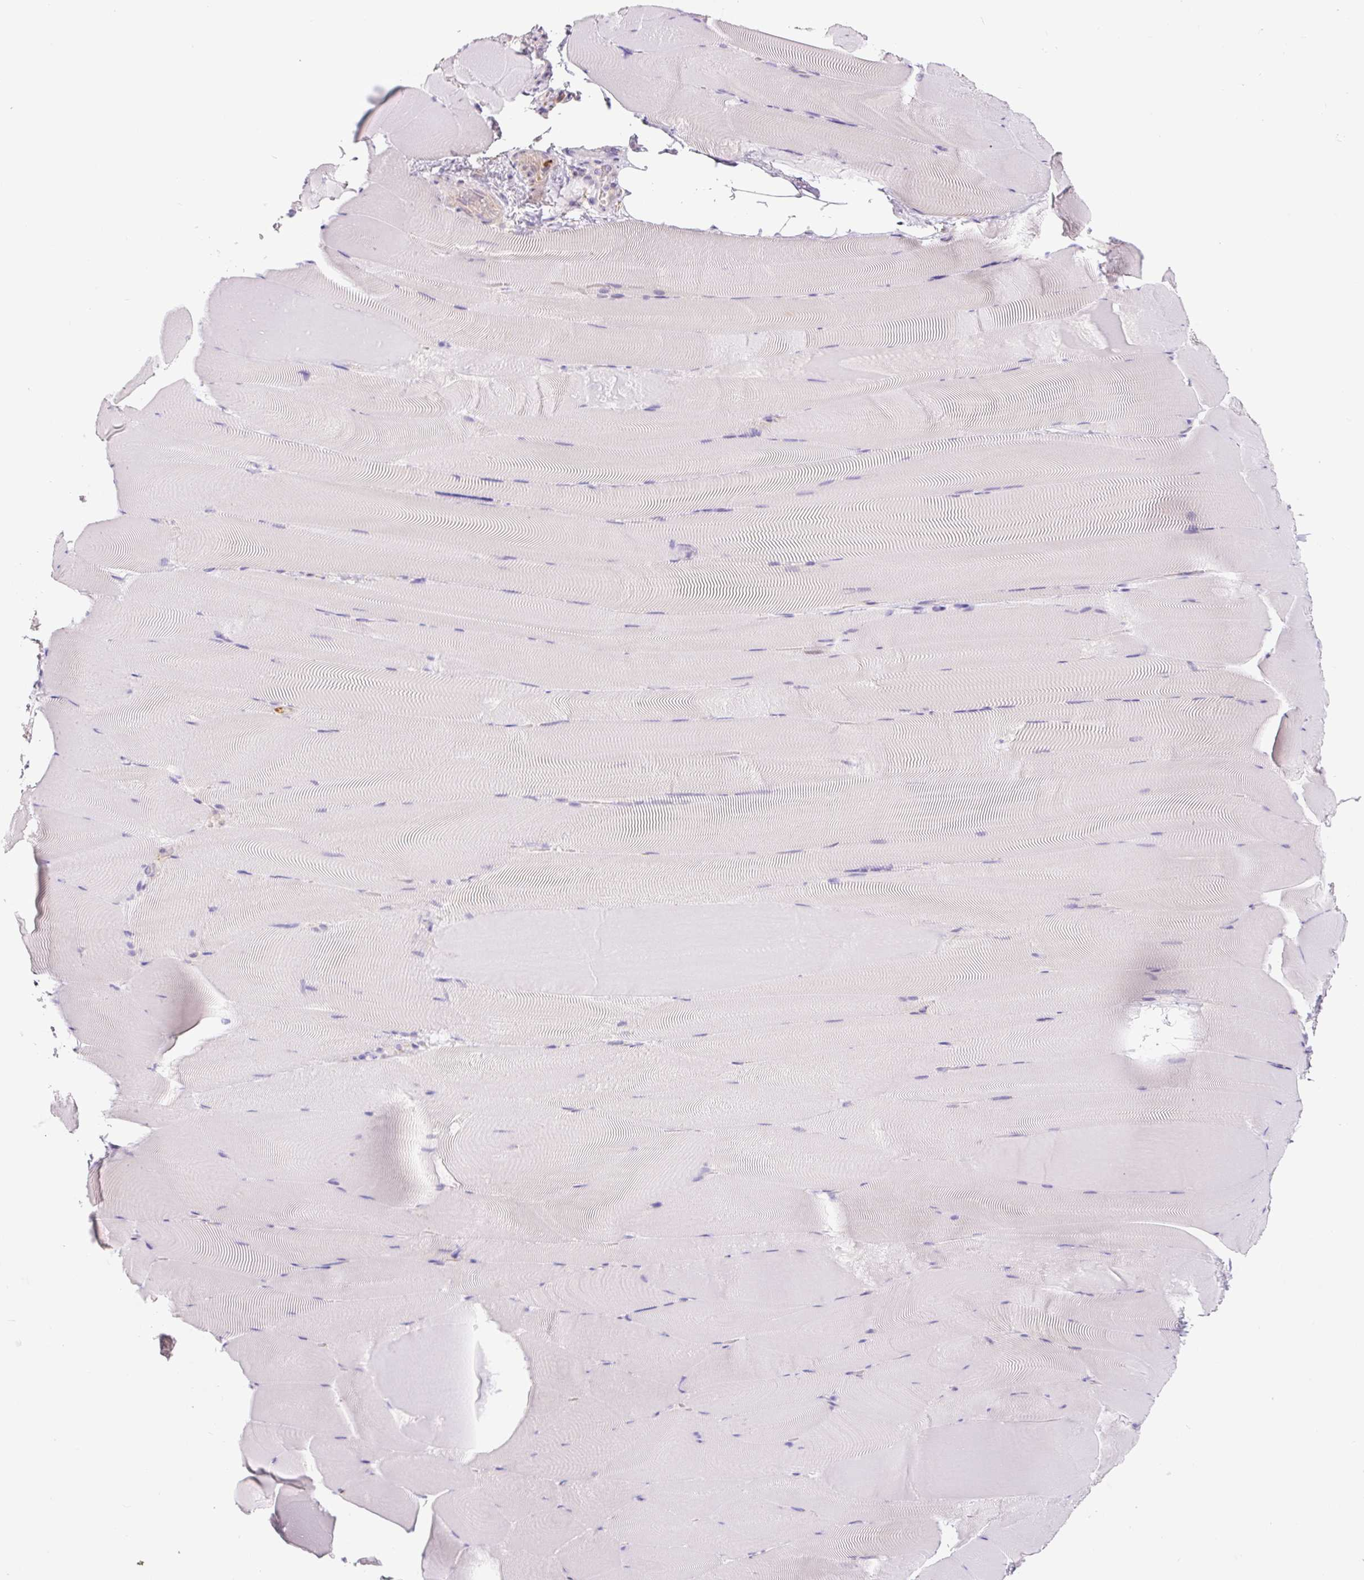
{"staining": {"intensity": "negative", "quantity": "none", "location": "none"}, "tissue": "skeletal muscle", "cell_type": "Myocytes", "image_type": "normal", "snomed": [{"axis": "morphology", "description": "Normal tissue, NOS"}, {"axis": "topography", "description": "Skeletal muscle"}], "caption": "This is a image of IHC staining of benign skeletal muscle, which shows no expression in myocytes. The staining is performed using DAB brown chromogen with nuclei counter-stained in using hematoxylin.", "gene": "SH2D6", "patient": {"sex": "female", "age": 64}}